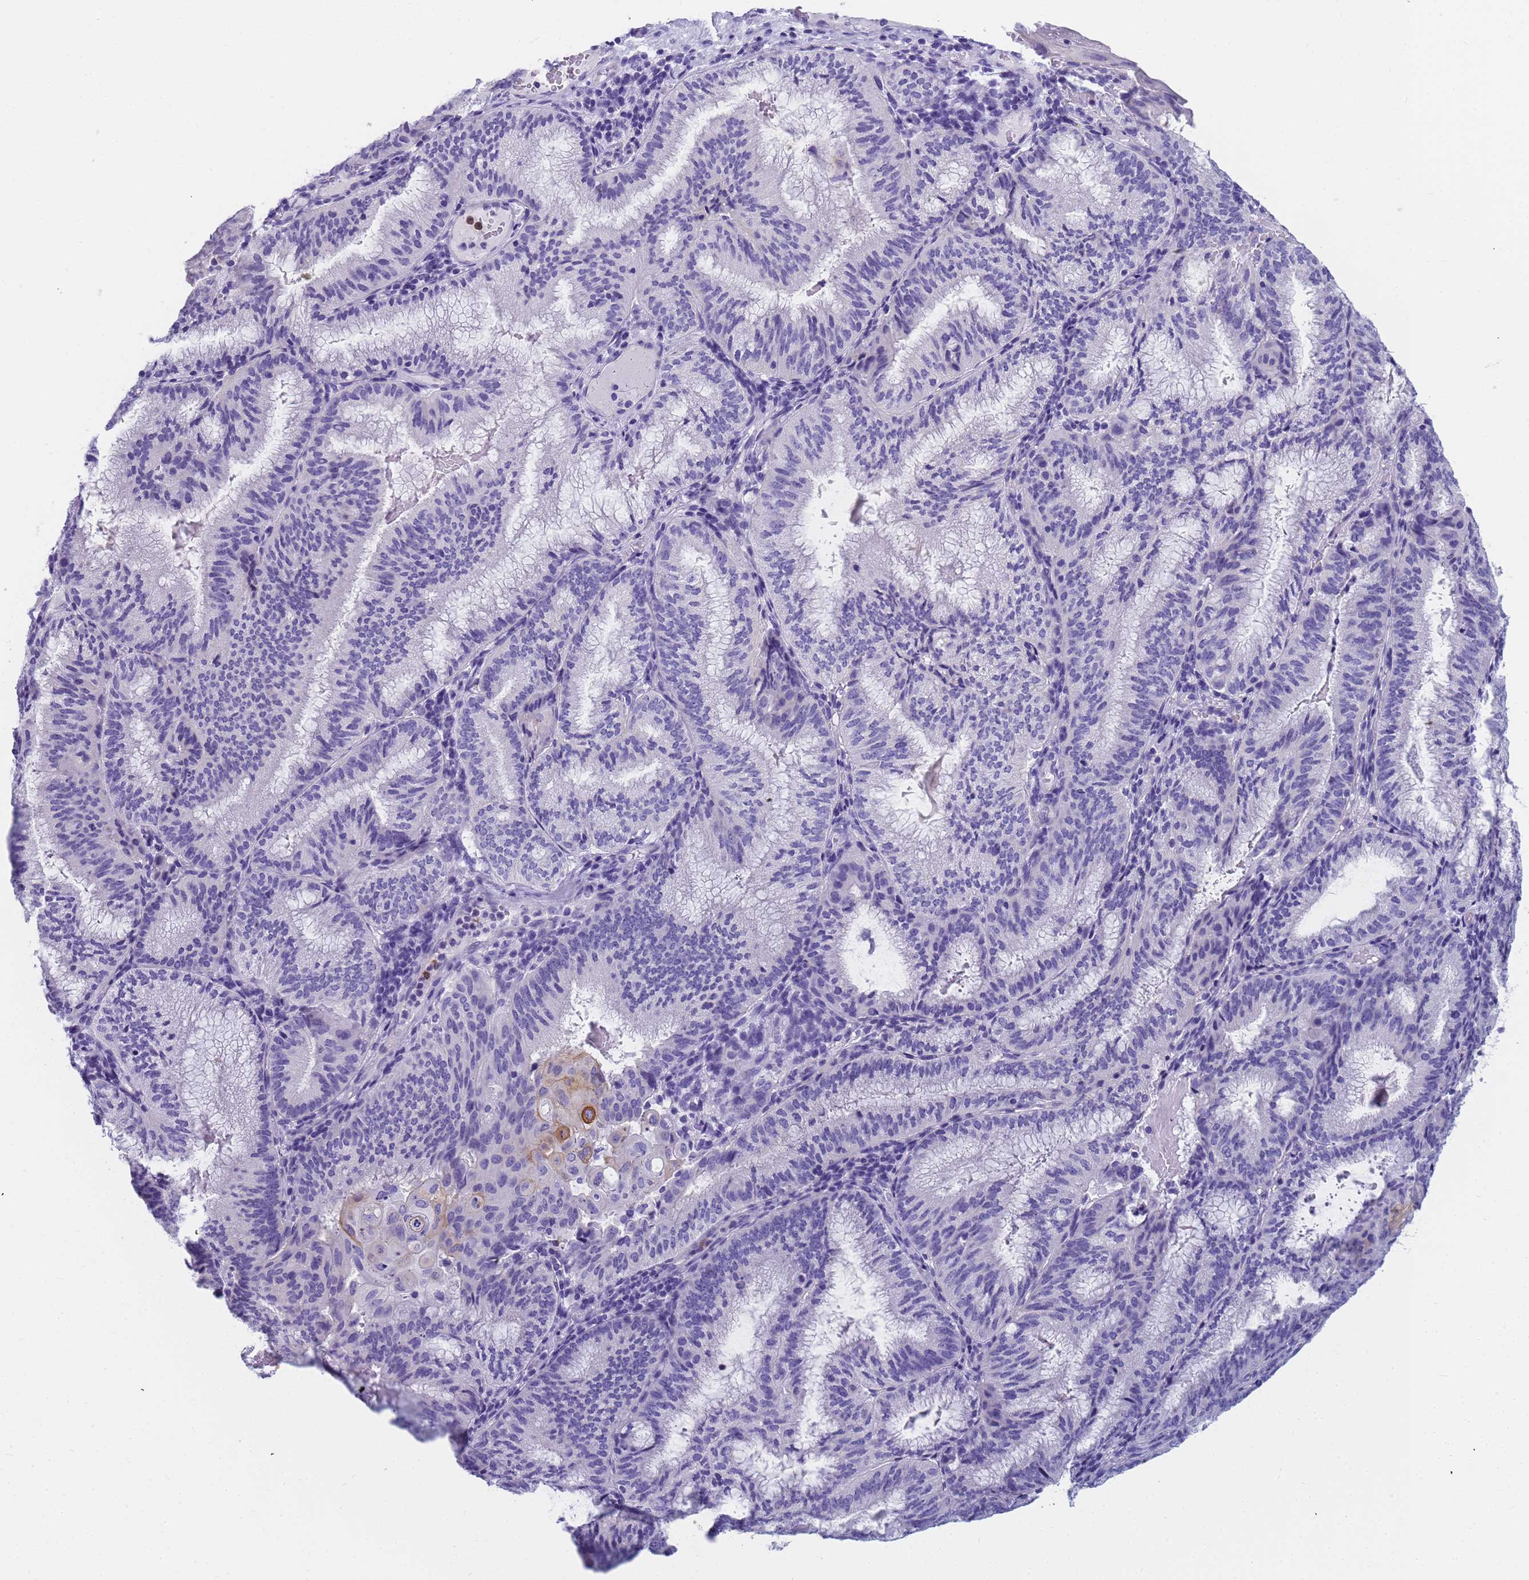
{"staining": {"intensity": "negative", "quantity": "none", "location": "none"}, "tissue": "endometrial cancer", "cell_type": "Tumor cells", "image_type": "cancer", "snomed": [{"axis": "morphology", "description": "Adenocarcinoma, NOS"}, {"axis": "topography", "description": "Endometrium"}], "caption": "Tumor cells show no significant protein positivity in endometrial adenocarcinoma.", "gene": "RNASE2", "patient": {"sex": "female", "age": 49}}